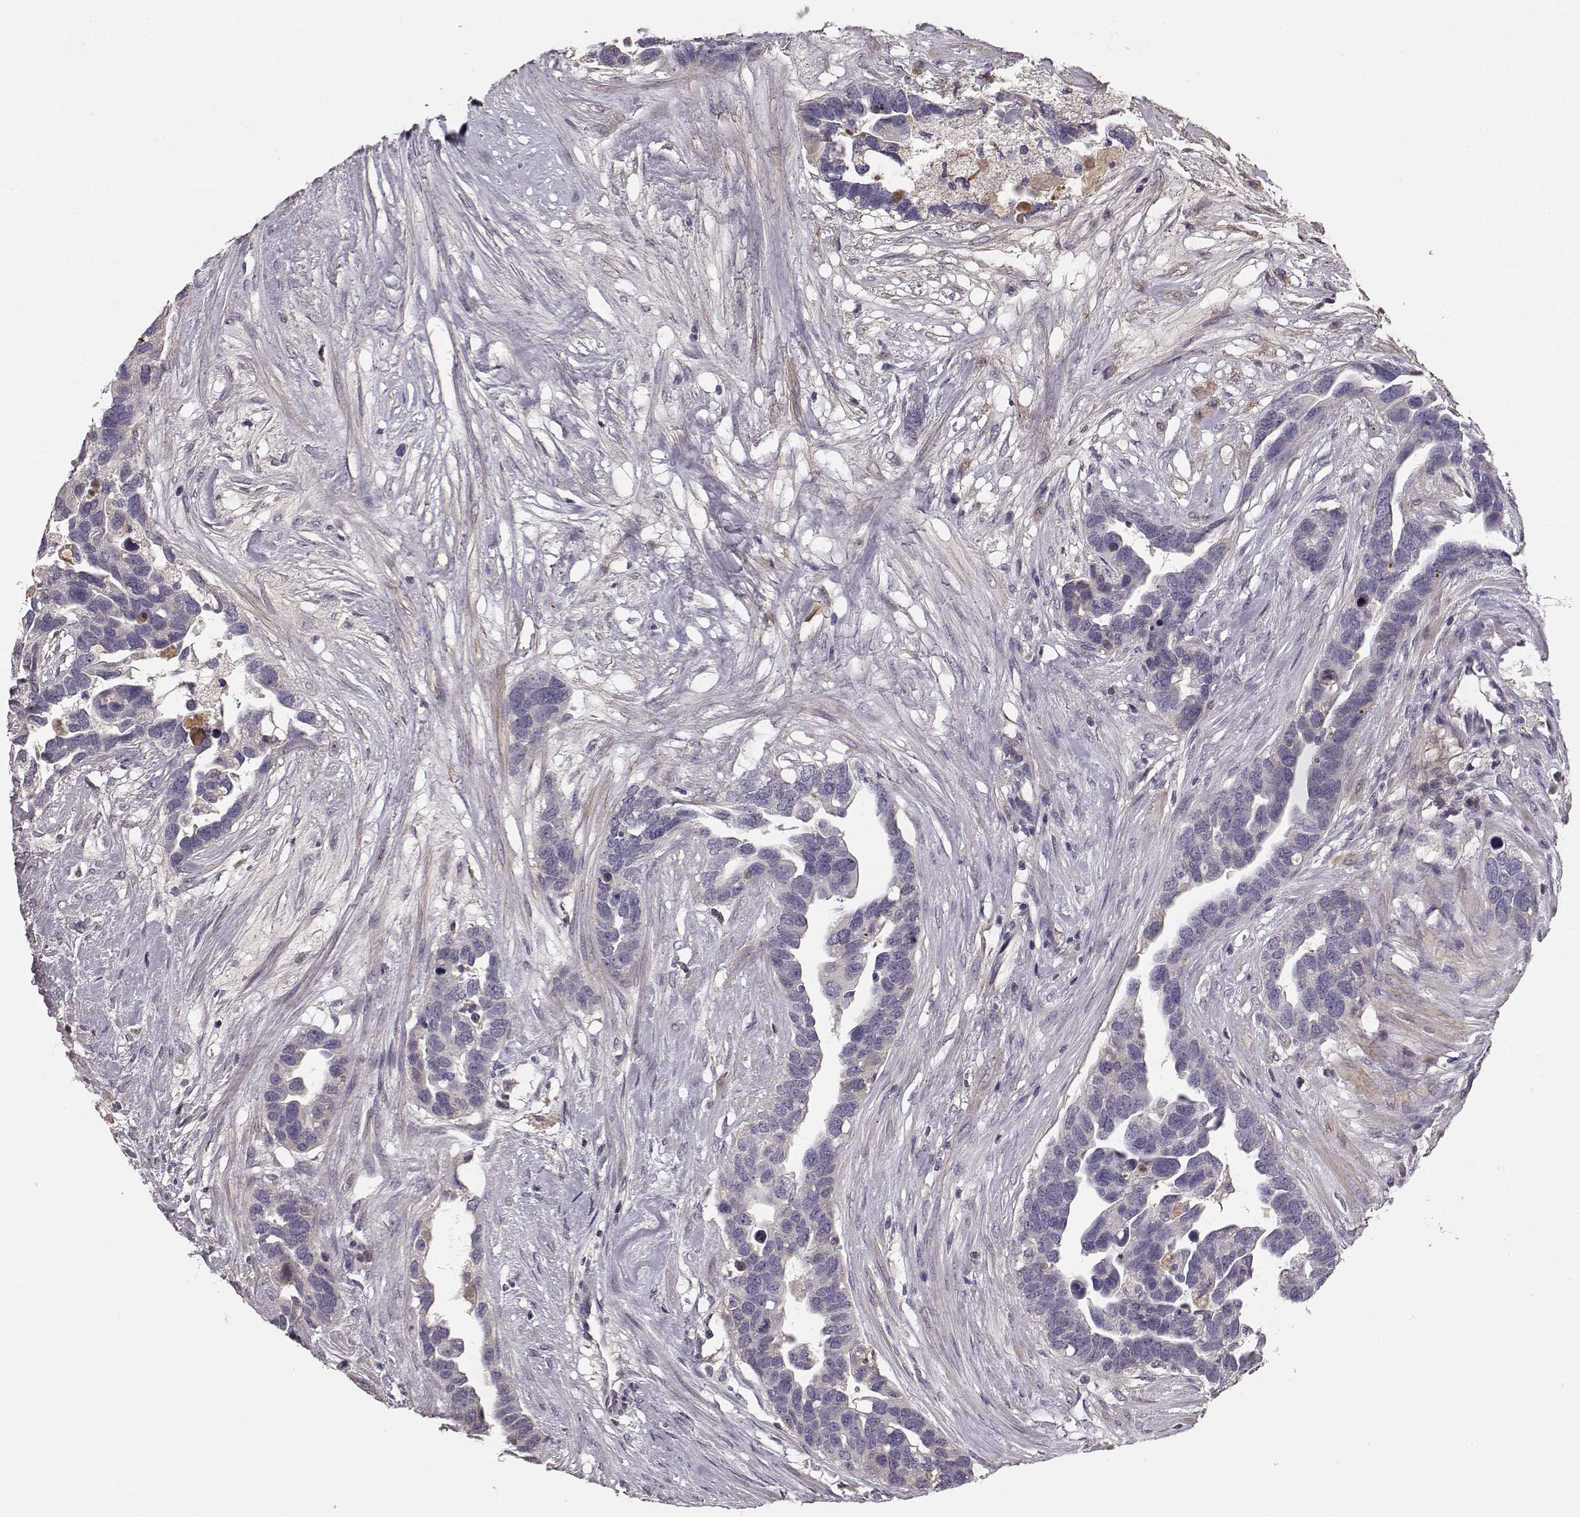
{"staining": {"intensity": "negative", "quantity": "none", "location": "none"}, "tissue": "ovarian cancer", "cell_type": "Tumor cells", "image_type": "cancer", "snomed": [{"axis": "morphology", "description": "Cystadenocarcinoma, serous, NOS"}, {"axis": "topography", "description": "Ovary"}], "caption": "An IHC photomicrograph of ovarian cancer (serous cystadenocarcinoma) is shown. There is no staining in tumor cells of ovarian cancer (serous cystadenocarcinoma). (Brightfield microscopy of DAB (3,3'-diaminobenzidine) IHC at high magnification).", "gene": "YJEFN3", "patient": {"sex": "female", "age": 54}}